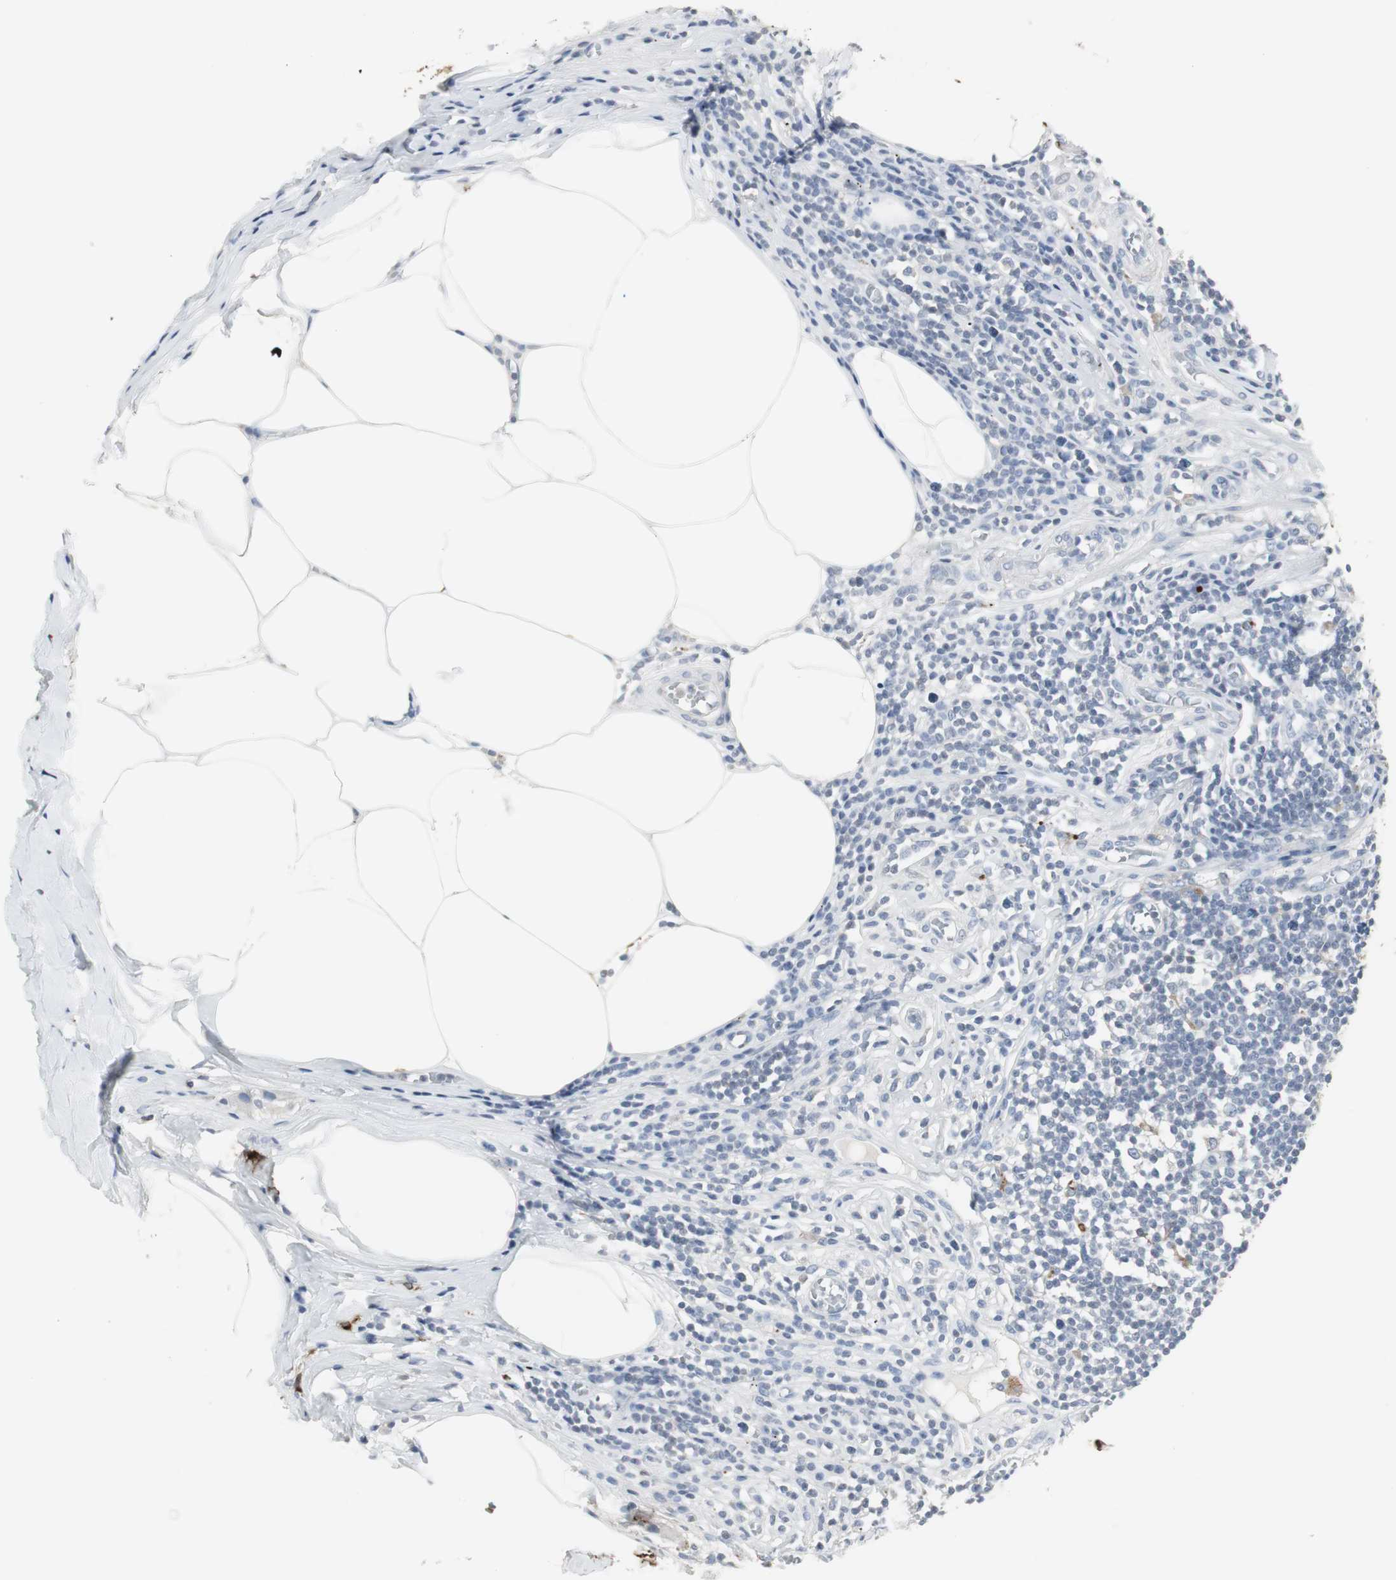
{"staining": {"intensity": "negative", "quantity": "none", "location": "none"}, "tissue": "appendix", "cell_type": "Glandular cells", "image_type": "normal", "snomed": [{"axis": "morphology", "description": "Normal tissue, NOS"}, {"axis": "morphology", "description": "Inflammation, NOS"}, {"axis": "topography", "description": "Appendix"}], "caption": "Appendix stained for a protein using IHC reveals no positivity glandular cells.", "gene": "PI15", "patient": {"sex": "male", "age": 46}}